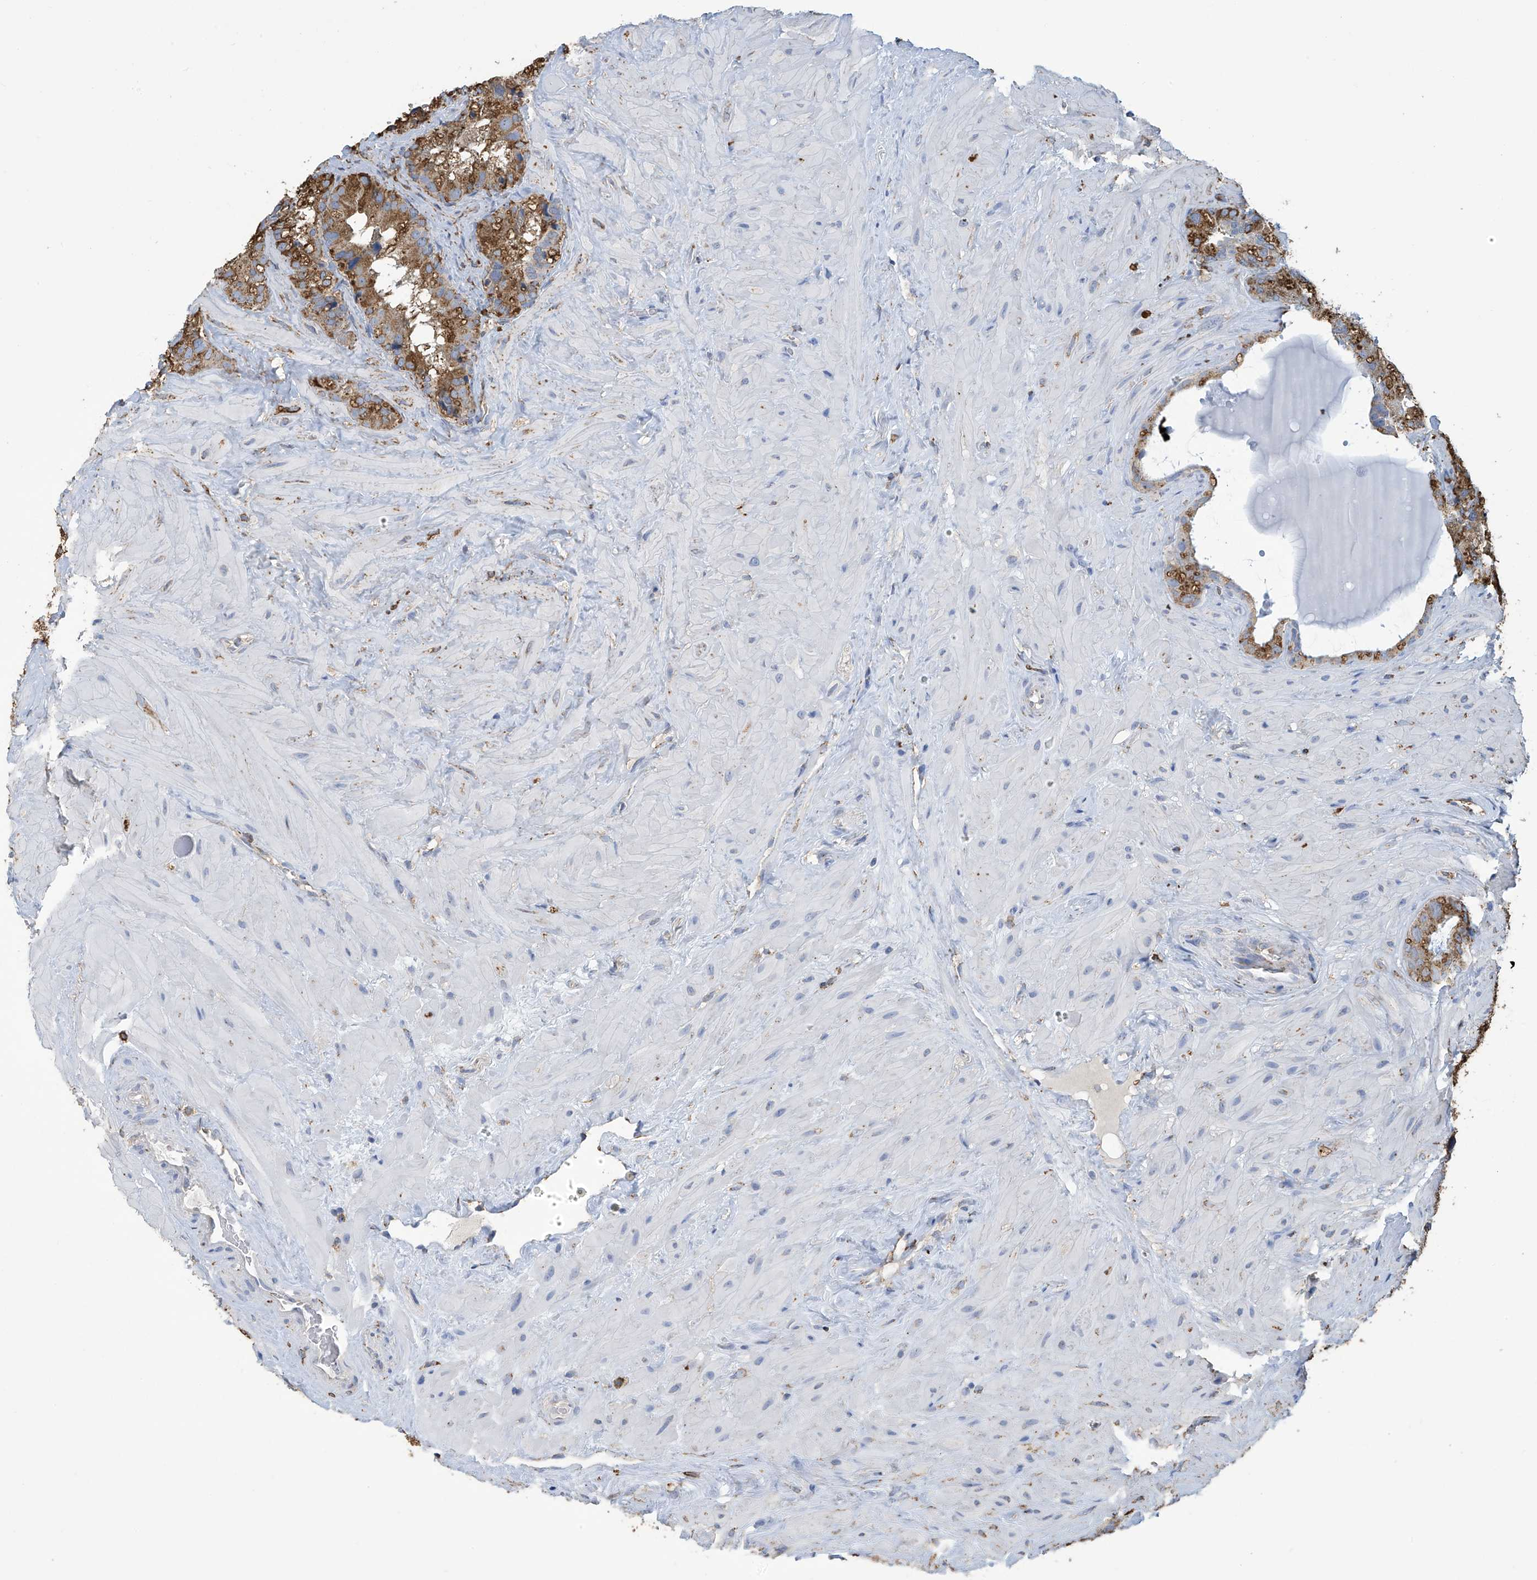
{"staining": {"intensity": "moderate", "quantity": ">75%", "location": "cytoplasmic/membranous"}, "tissue": "seminal vesicle", "cell_type": "Glandular cells", "image_type": "normal", "snomed": [{"axis": "morphology", "description": "Normal tissue, NOS"}, {"axis": "topography", "description": "Prostate"}, {"axis": "topography", "description": "Seminal veicle"}], "caption": "Immunohistochemical staining of normal human seminal vesicle demonstrates moderate cytoplasmic/membranous protein positivity in about >75% of glandular cells.", "gene": "OGT", "patient": {"sex": "male", "age": 68}}